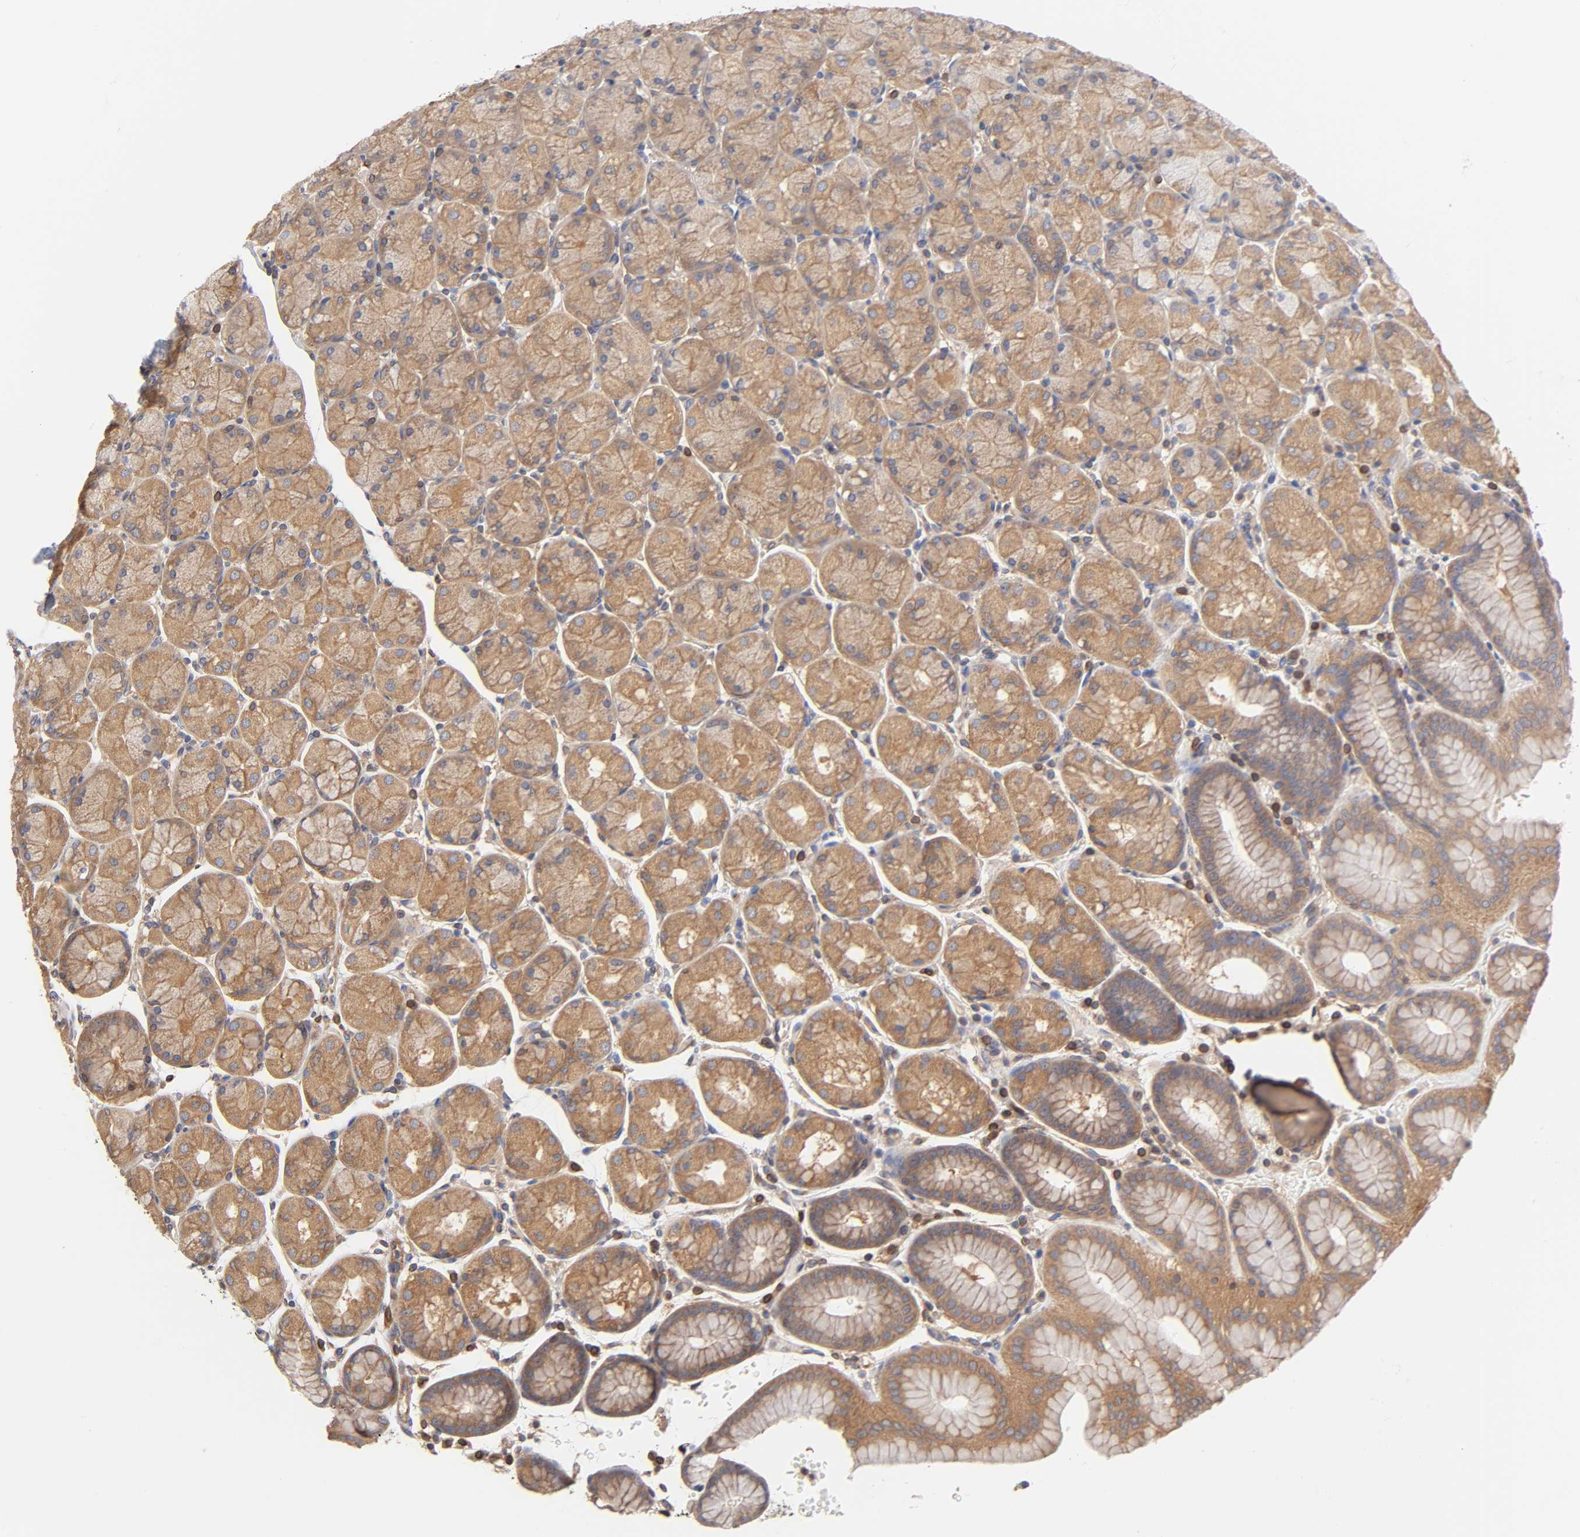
{"staining": {"intensity": "moderate", "quantity": ">75%", "location": "cytoplasmic/membranous"}, "tissue": "stomach", "cell_type": "Glandular cells", "image_type": "normal", "snomed": [{"axis": "morphology", "description": "Normal tissue, NOS"}, {"axis": "topography", "description": "Stomach, upper"}, {"axis": "topography", "description": "Stomach"}], "caption": "Moderate cytoplasmic/membranous staining for a protein is identified in about >75% of glandular cells of normal stomach using IHC.", "gene": "STRN3", "patient": {"sex": "male", "age": 76}}